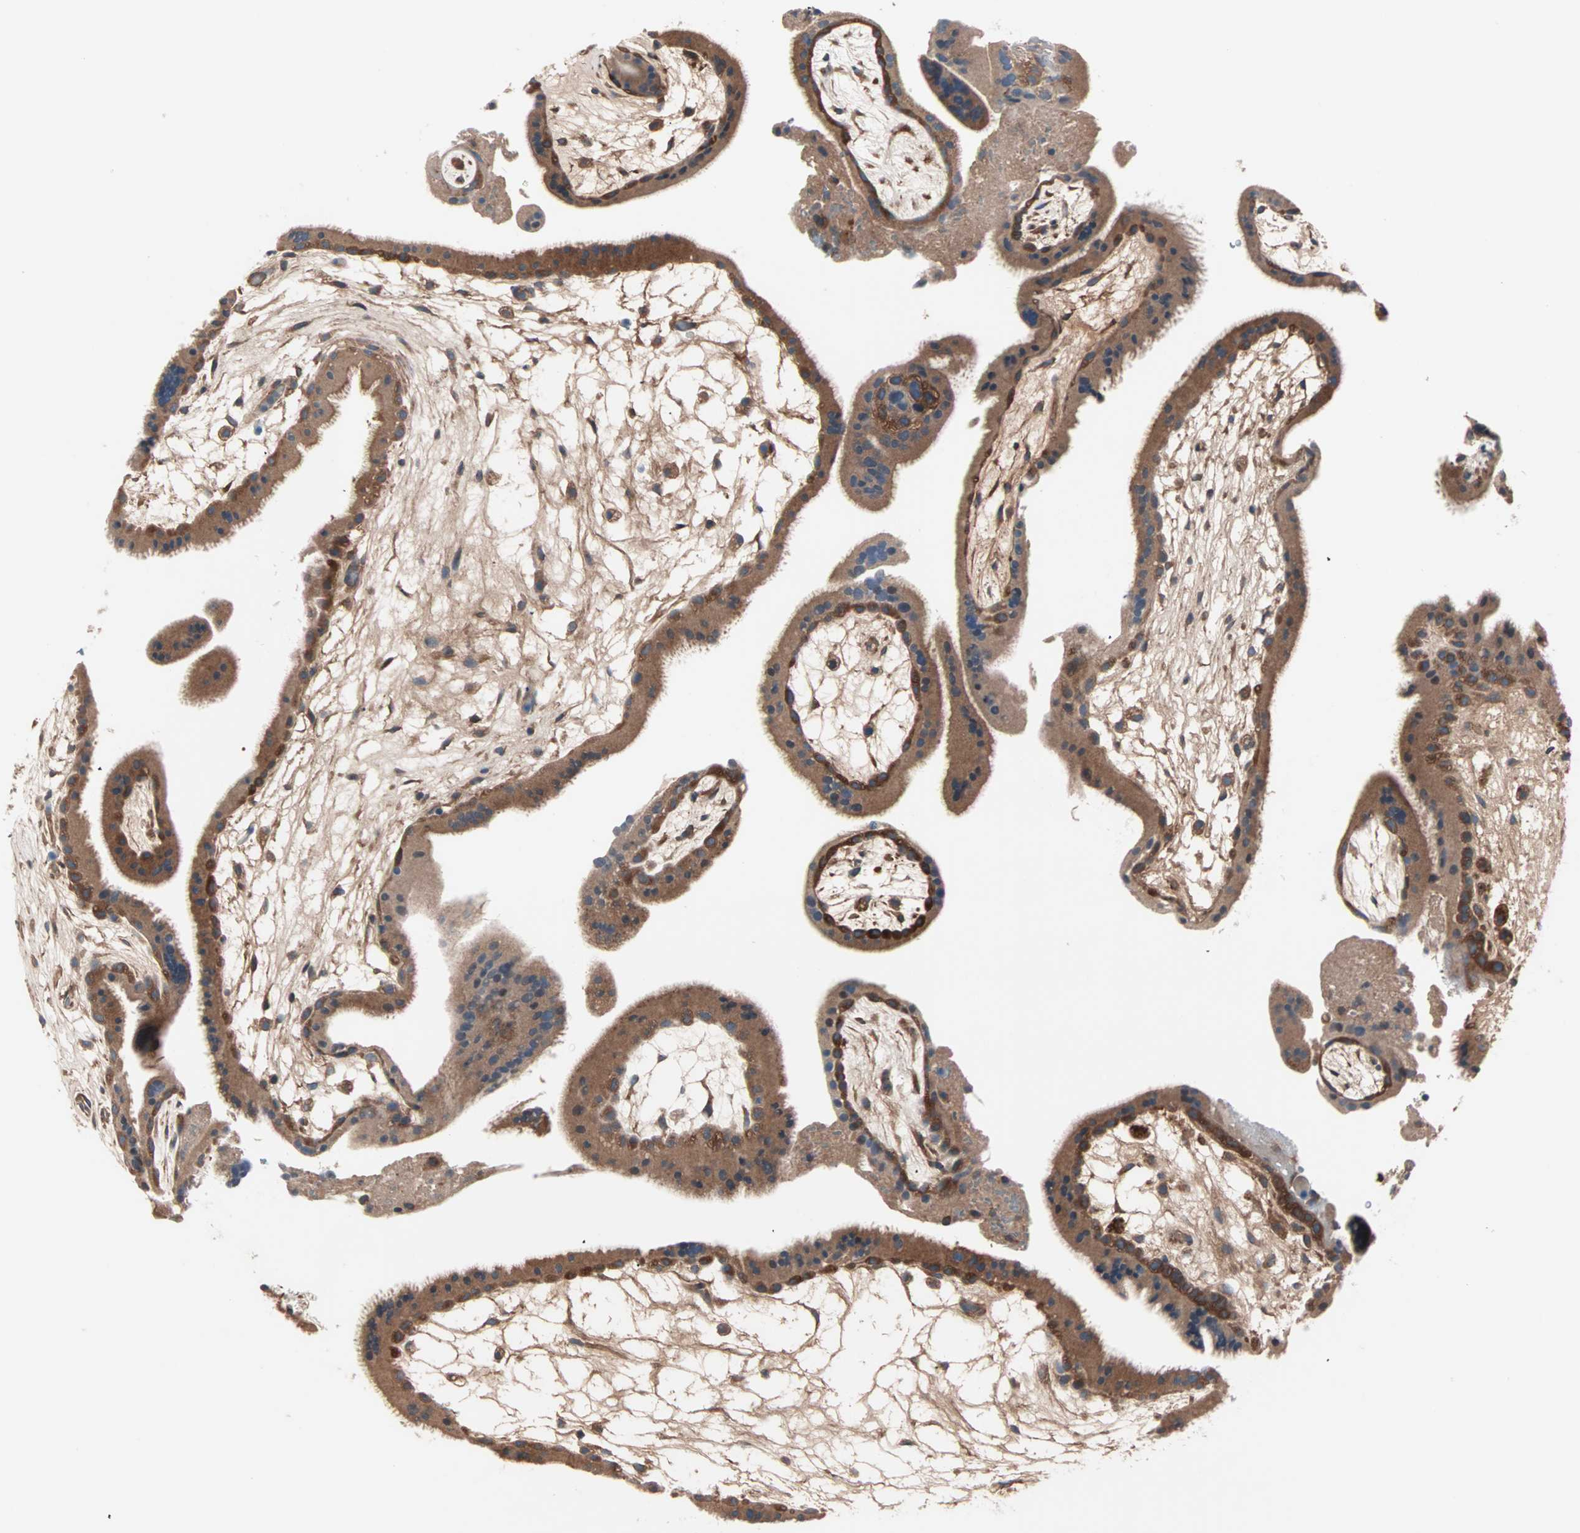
{"staining": {"intensity": "moderate", "quantity": ">75%", "location": "cytoplasmic/membranous"}, "tissue": "placenta", "cell_type": "Decidual cells", "image_type": "normal", "snomed": [{"axis": "morphology", "description": "Normal tissue, NOS"}, {"axis": "topography", "description": "Placenta"}], "caption": "Moderate cytoplasmic/membranous positivity for a protein is seen in approximately >75% of decidual cells of unremarkable placenta using IHC.", "gene": "CAD", "patient": {"sex": "female", "age": 19}}